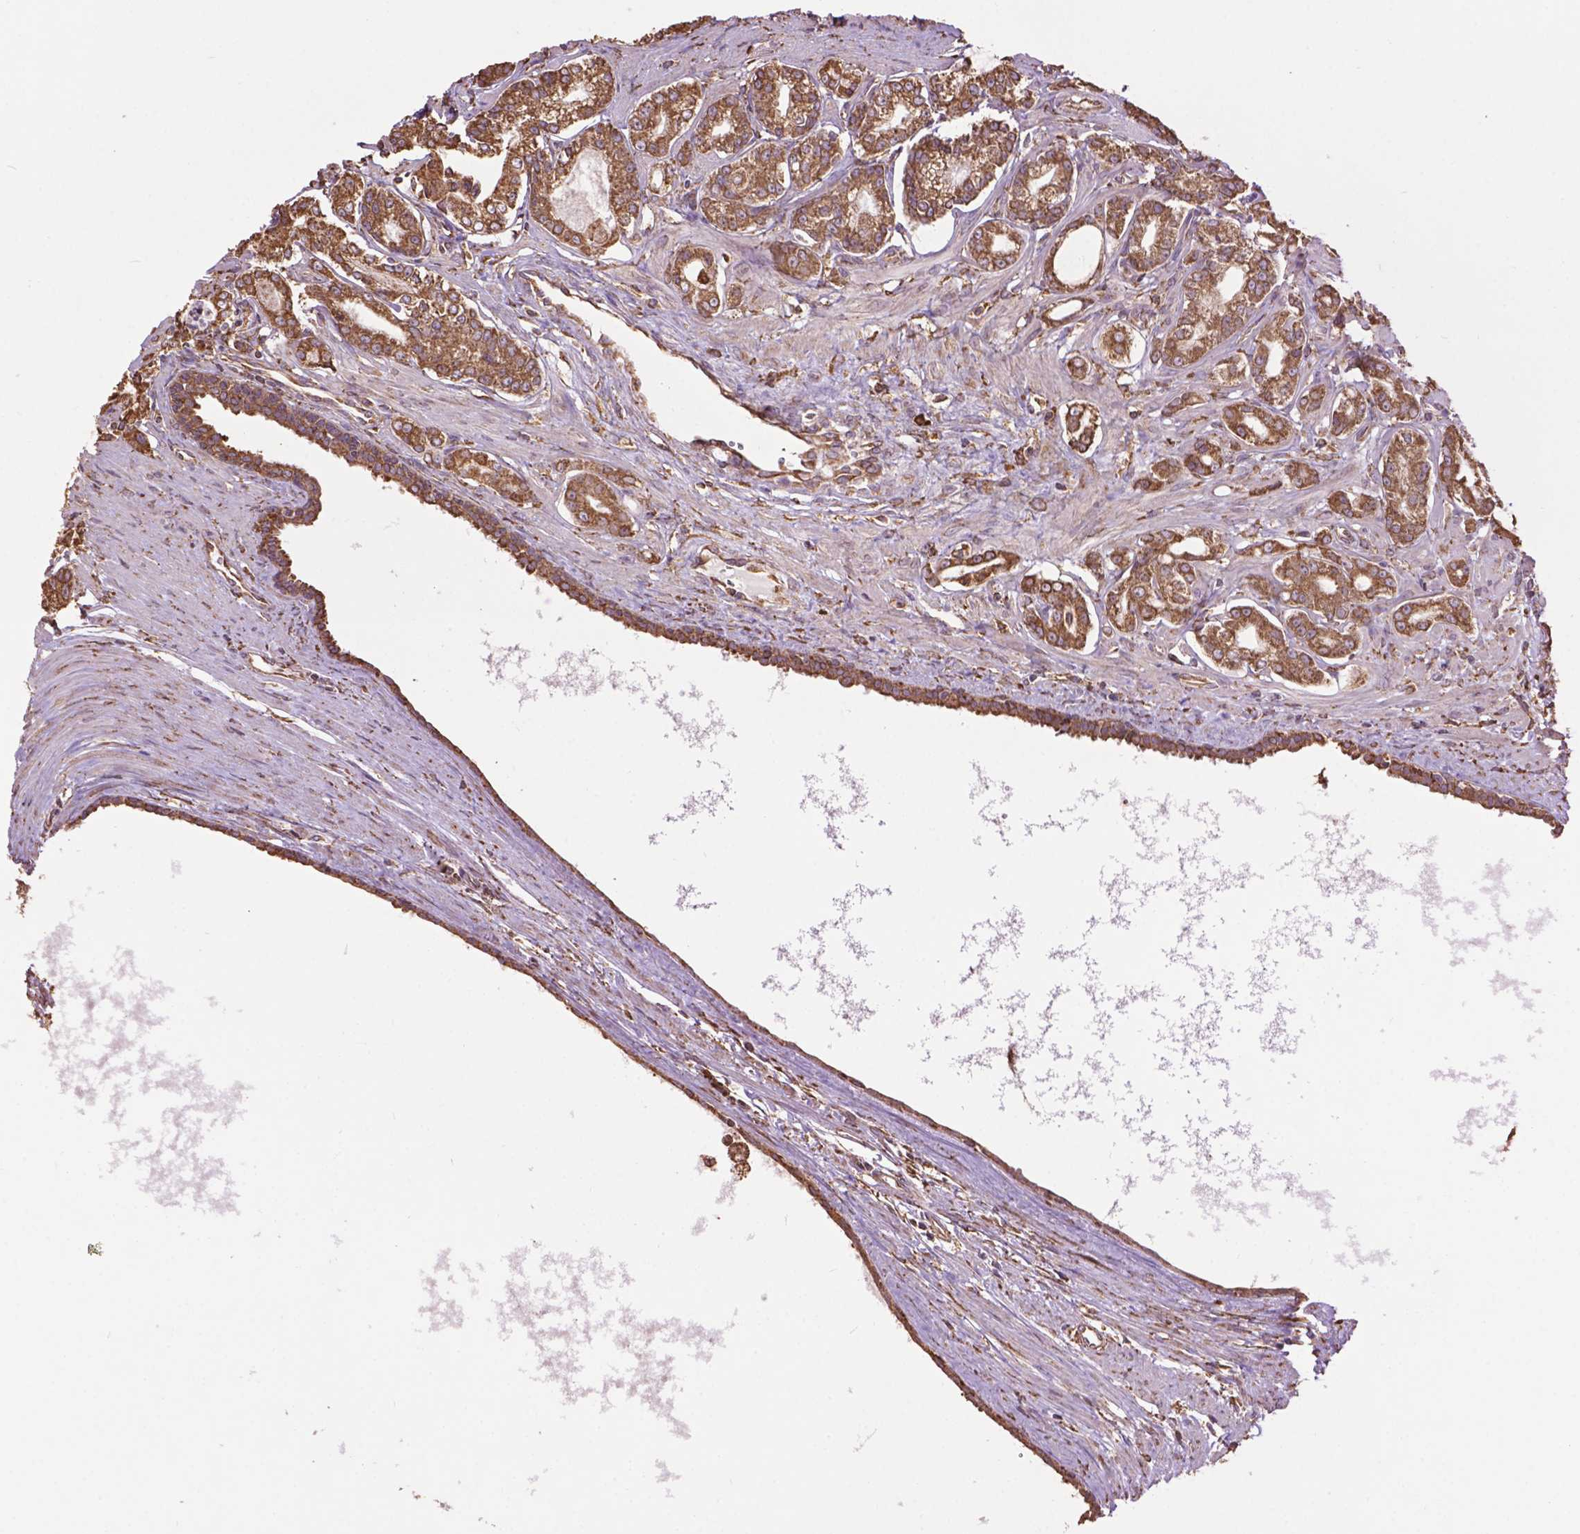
{"staining": {"intensity": "moderate", "quantity": ">75%", "location": "cytoplasmic/membranous"}, "tissue": "prostate cancer", "cell_type": "Tumor cells", "image_type": "cancer", "snomed": [{"axis": "morphology", "description": "Adenocarcinoma, NOS"}, {"axis": "topography", "description": "Prostate"}], "caption": "Prostate adenocarcinoma stained with a brown dye reveals moderate cytoplasmic/membranous positive staining in approximately >75% of tumor cells.", "gene": "PPP2R5E", "patient": {"sex": "male", "age": 71}}